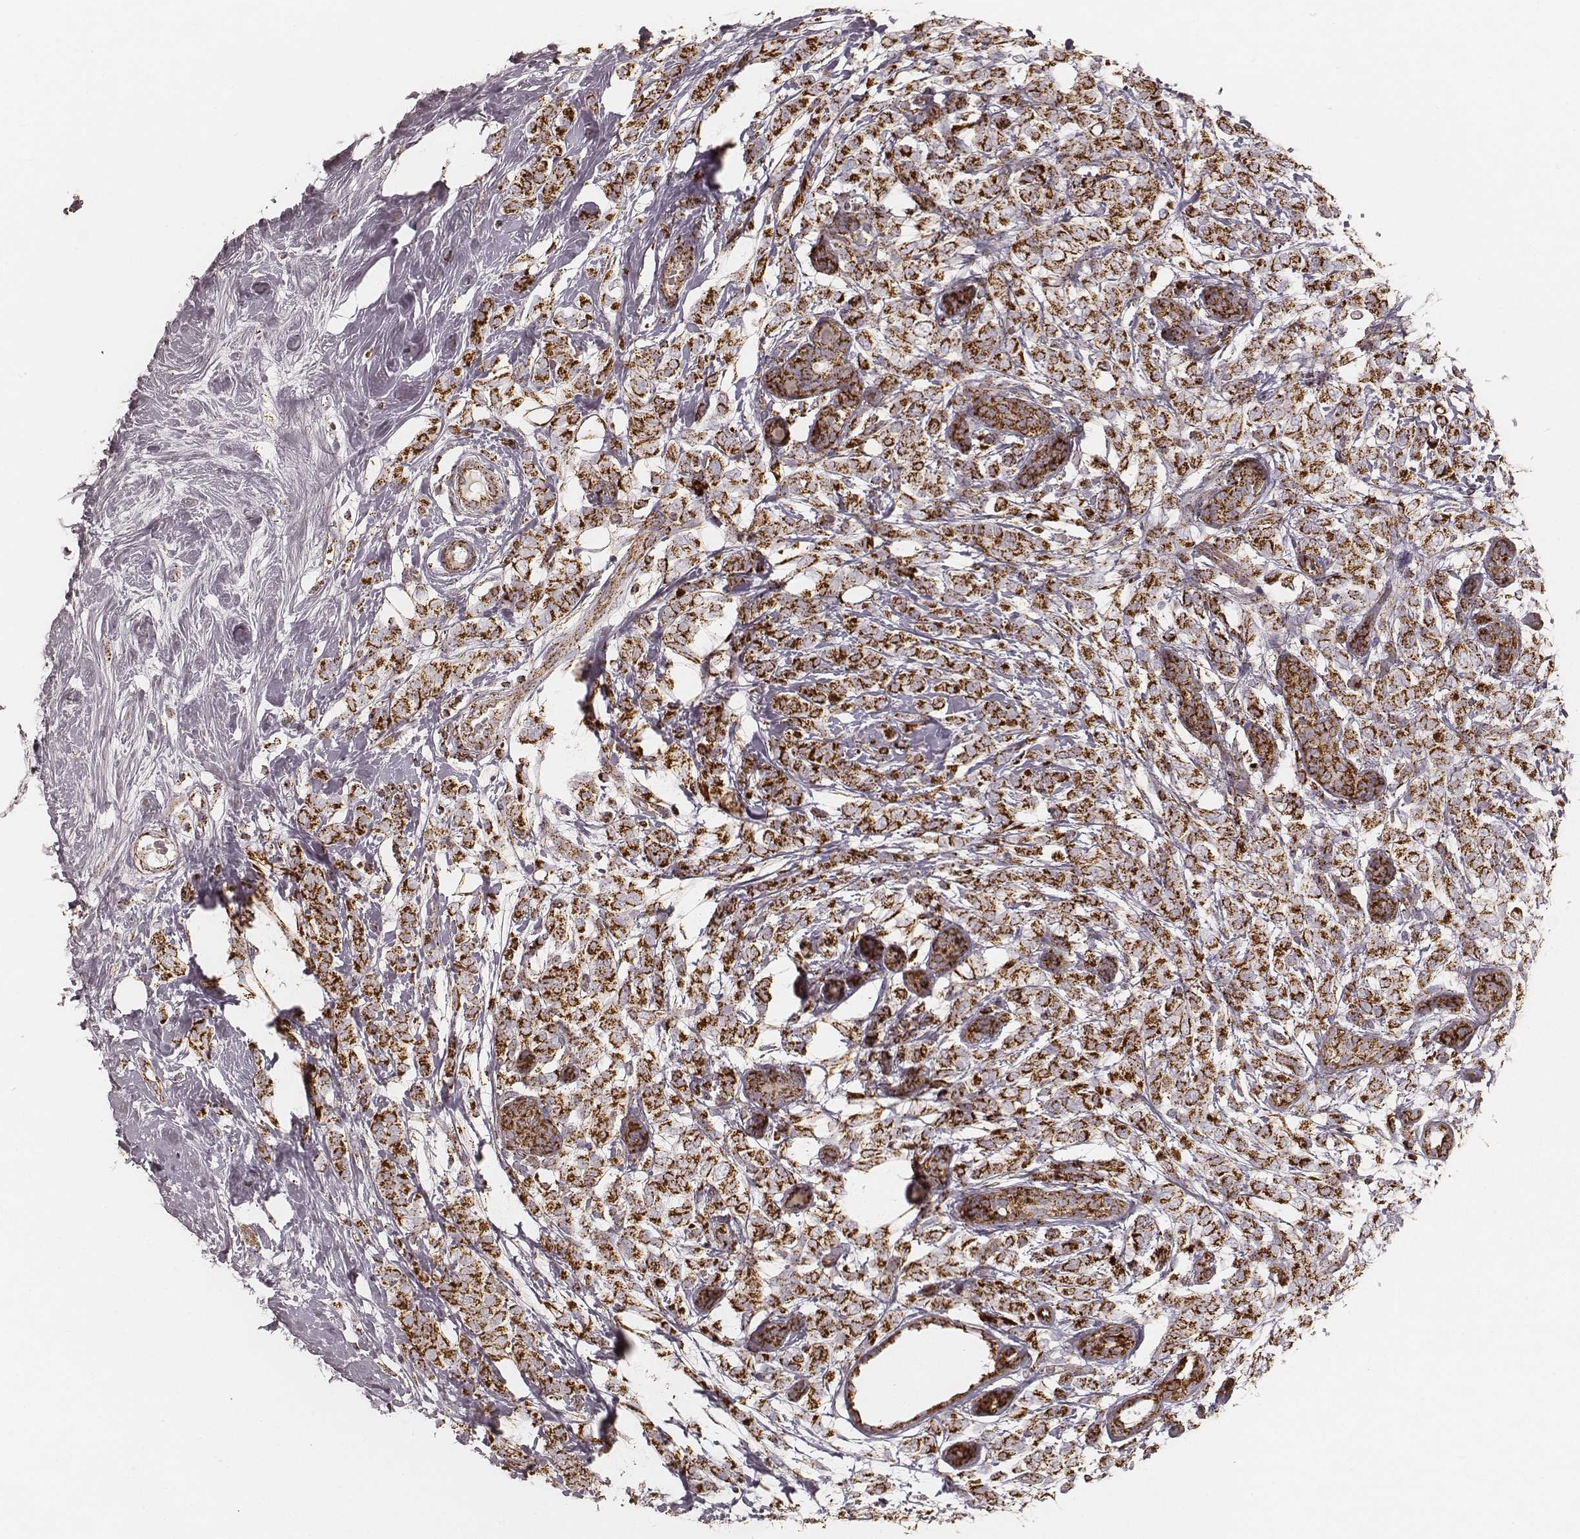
{"staining": {"intensity": "strong", "quantity": ">75%", "location": "cytoplasmic/membranous"}, "tissue": "breast cancer", "cell_type": "Tumor cells", "image_type": "cancer", "snomed": [{"axis": "morphology", "description": "Lobular carcinoma"}, {"axis": "topography", "description": "Breast"}], "caption": "Breast cancer (lobular carcinoma) was stained to show a protein in brown. There is high levels of strong cytoplasmic/membranous expression in approximately >75% of tumor cells. (DAB = brown stain, brightfield microscopy at high magnification).", "gene": "CS", "patient": {"sex": "female", "age": 49}}